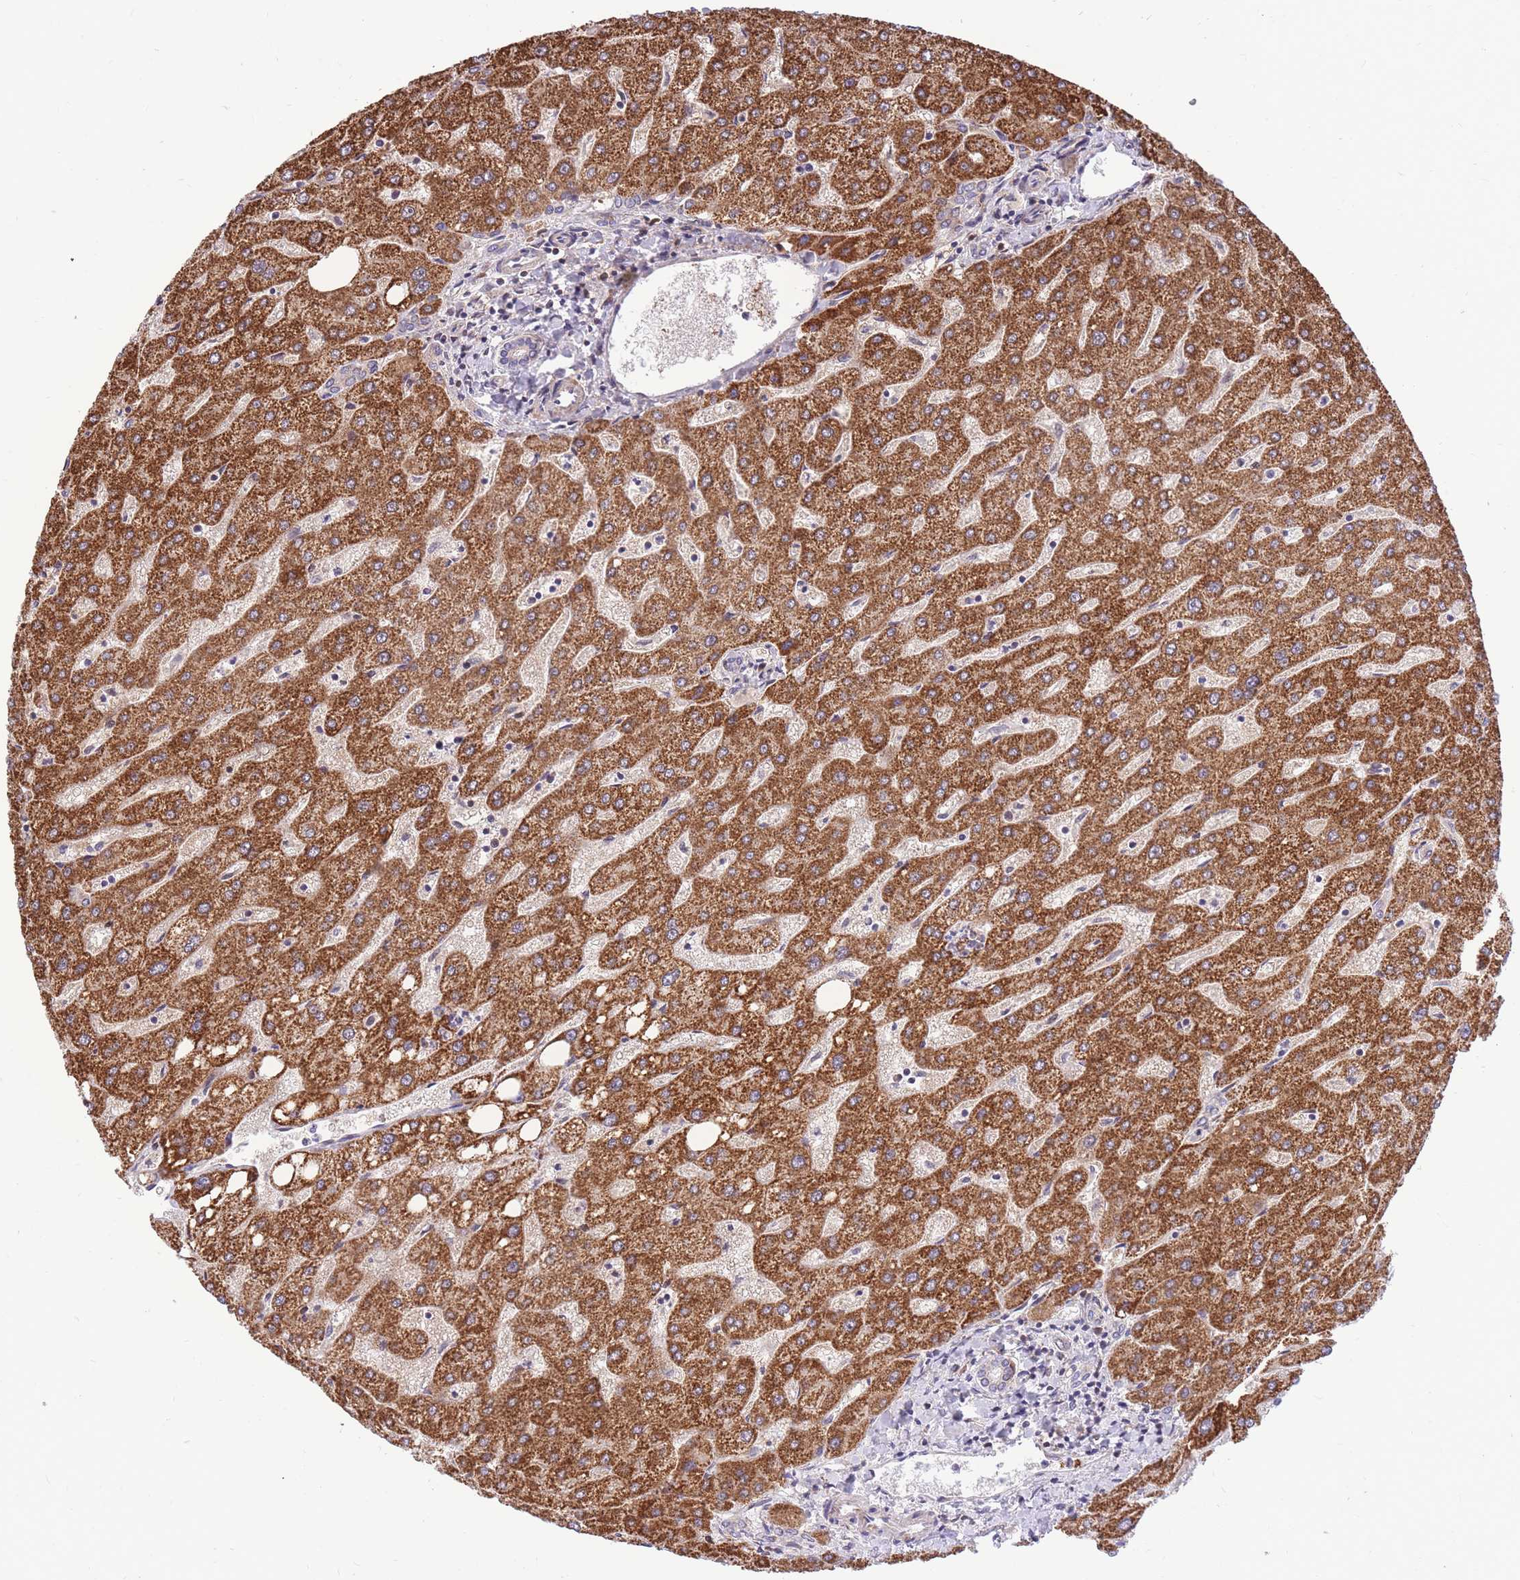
{"staining": {"intensity": "negative", "quantity": "none", "location": "none"}, "tissue": "liver", "cell_type": "Cholangiocytes", "image_type": "normal", "snomed": [{"axis": "morphology", "description": "Normal tissue, NOS"}, {"axis": "topography", "description": "Liver"}], "caption": "This histopathology image is of benign liver stained with immunohistochemistry to label a protein in brown with the nuclei are counter-stained blue. There is no staining in cholangiocytes.", "gene": "TOPAZ1", "patient": {"sex": "male", "age": 67}}